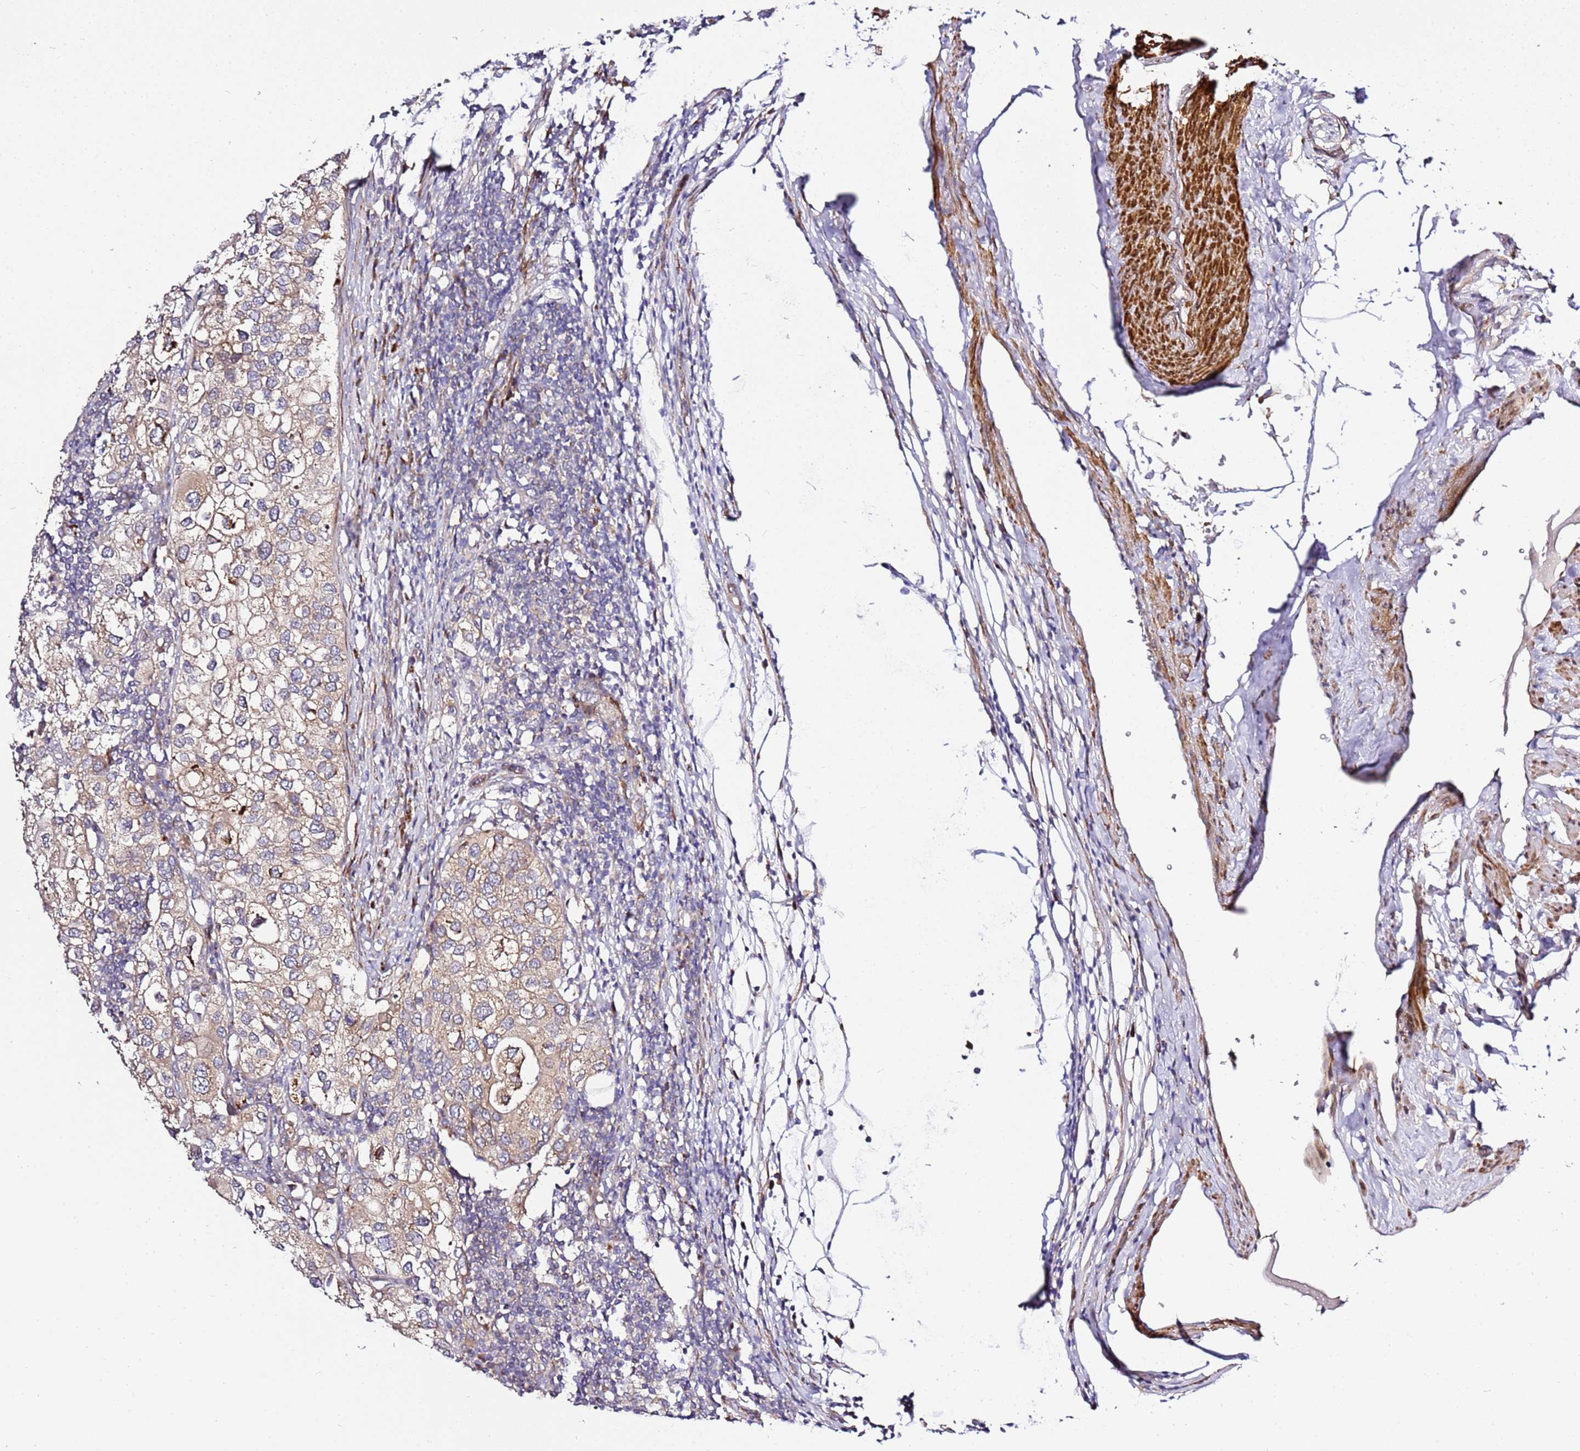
{"staining": {"intensity": "weak", "quantity": ">75%", "location": "cytoplasmic/membranous"}, "tissue": "urothelial cancer", "cell_type": "Tumor cells", "image_type": "cancer", "snomed": [{"axis": "morphology", "description": "Urothelial carcinoma, High grade"}, {"axis": "topography", "description": "Urinary bladder"}], "caption": "Immunohistochemical staining of urothelial cancer reveals low levels of weak cytoplasmic/membranous protein expression in about >75% of tumor cells.", "gene": "PVRIG", "patient": {"sex": "male", "age": 64}}